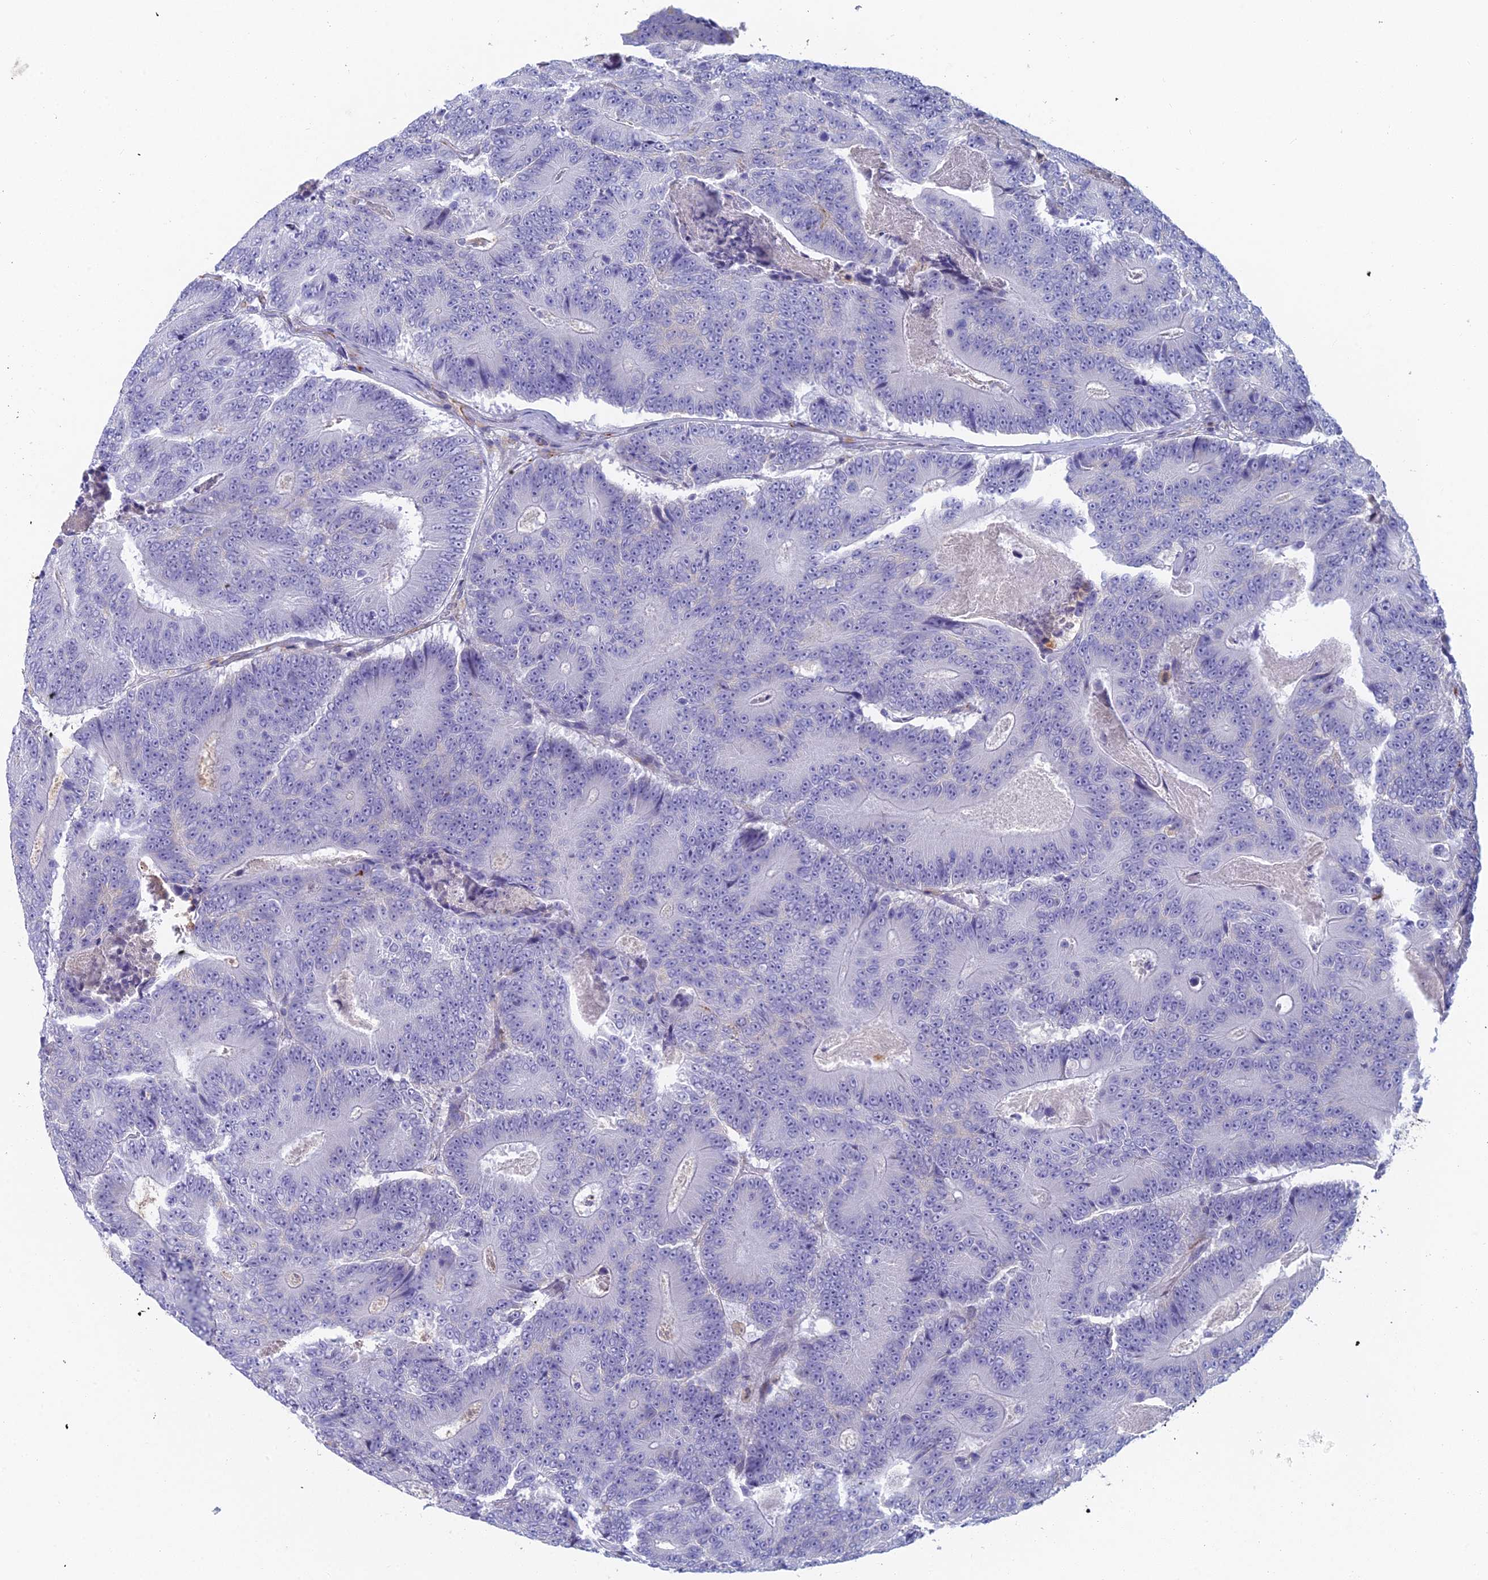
{"staining": {"intensity": "negative", "quantity": "none", "location": "none"}, "tissue": "colorectal cancer", "cell_type": "Tumor cells", "image_type": "cancer", "snomed": [{"axis": "morphology", "description": "Adenocarcinoma, NOS"}, {"axis": "topography", "description": "Colon"}], "caption": "A high-resolution micrograph shows immunohistochemistry (IHC) staining of adenocarcinoma (colorectal), which displays no significant positivity in tumor cells.", "gene": "FERD3L", "patient": {"sex": "male", "age": 83}}